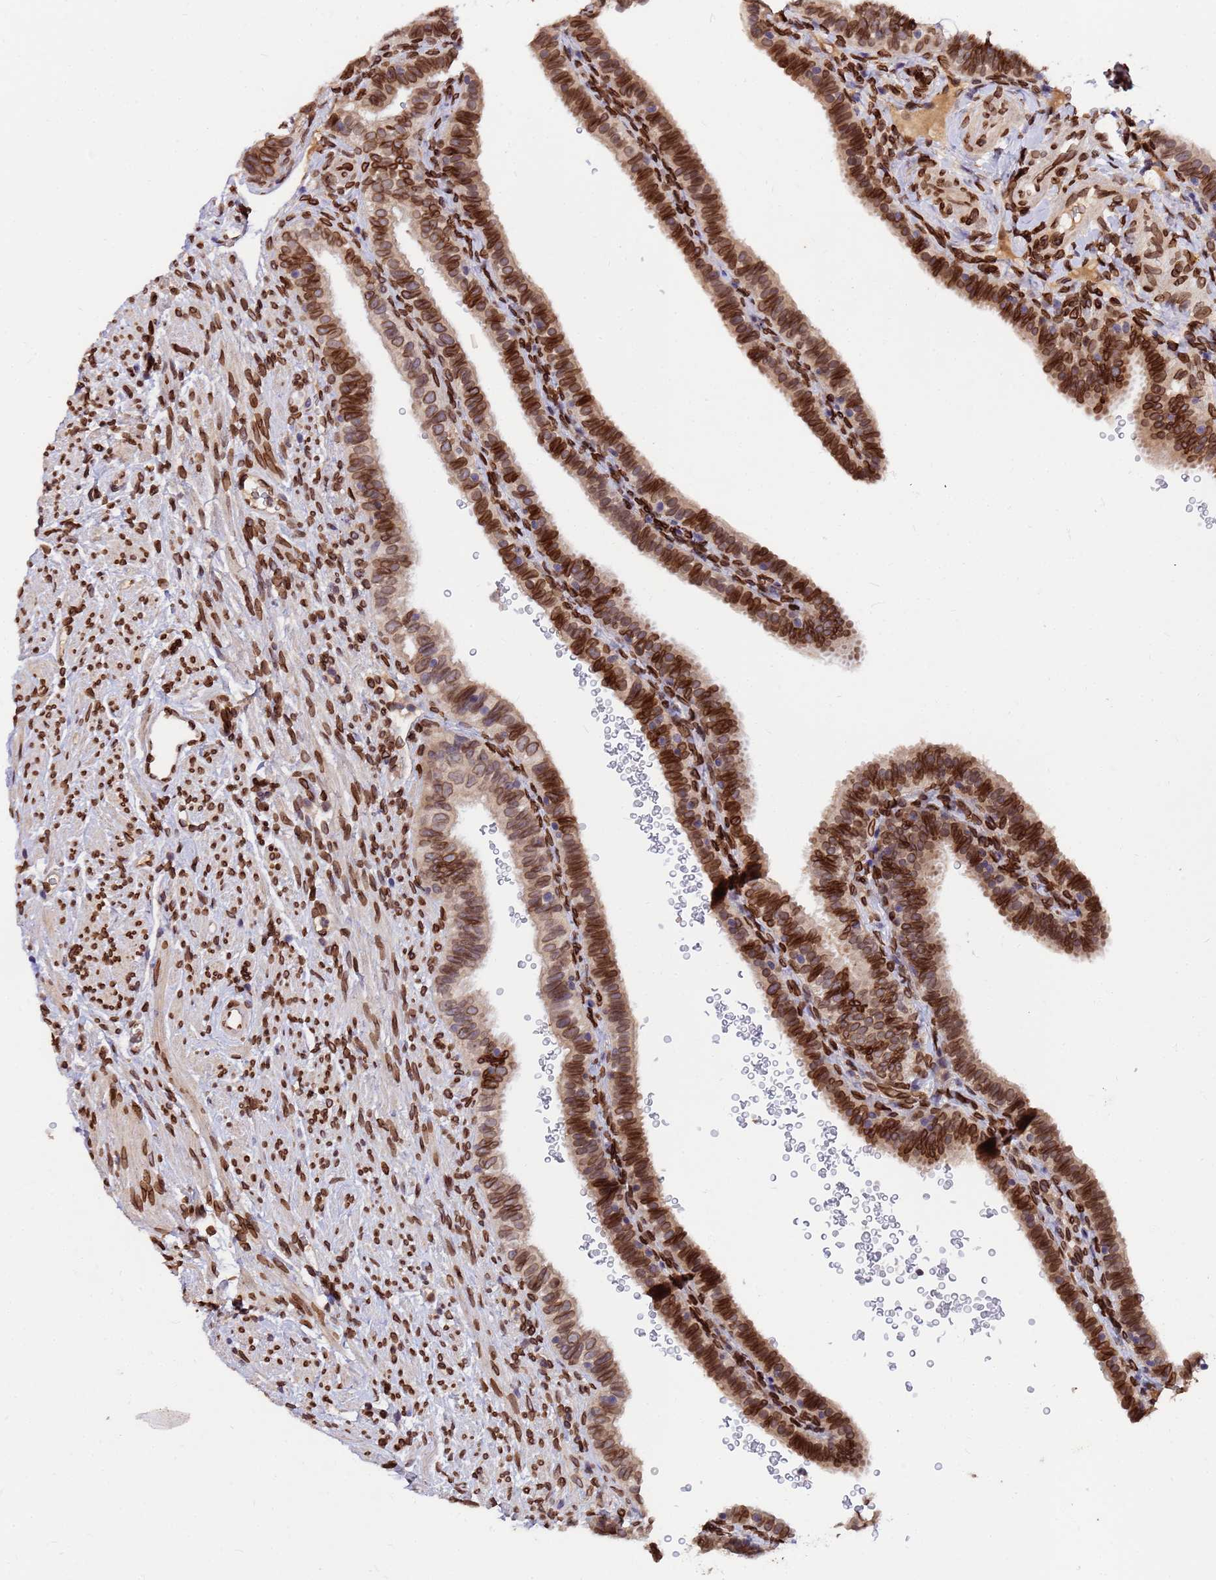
{"staining": {"intensity": "strong", "quantity": "25%-75%", "location": "cytoplasmic/membranous,nuclear"}, "tissue": "fallopian tube", "cell_type": "Glandular cells", "image_type": "normal", "snomed": [{"axis": "morphology", "description": "Normal tissue, NOS"}, {"axis": "topography", "description": "Fallopian tube"}], "caption": "This histopathology image reveals immunohistochemistry (IHC) staining of normal human fallopian tube, with high strong cytoplasmic/membranous,nuclear staining in about 25%-75% of glandular cells.", "gene": "GPR135", "patient": {"sex": "female", "age": 41}}